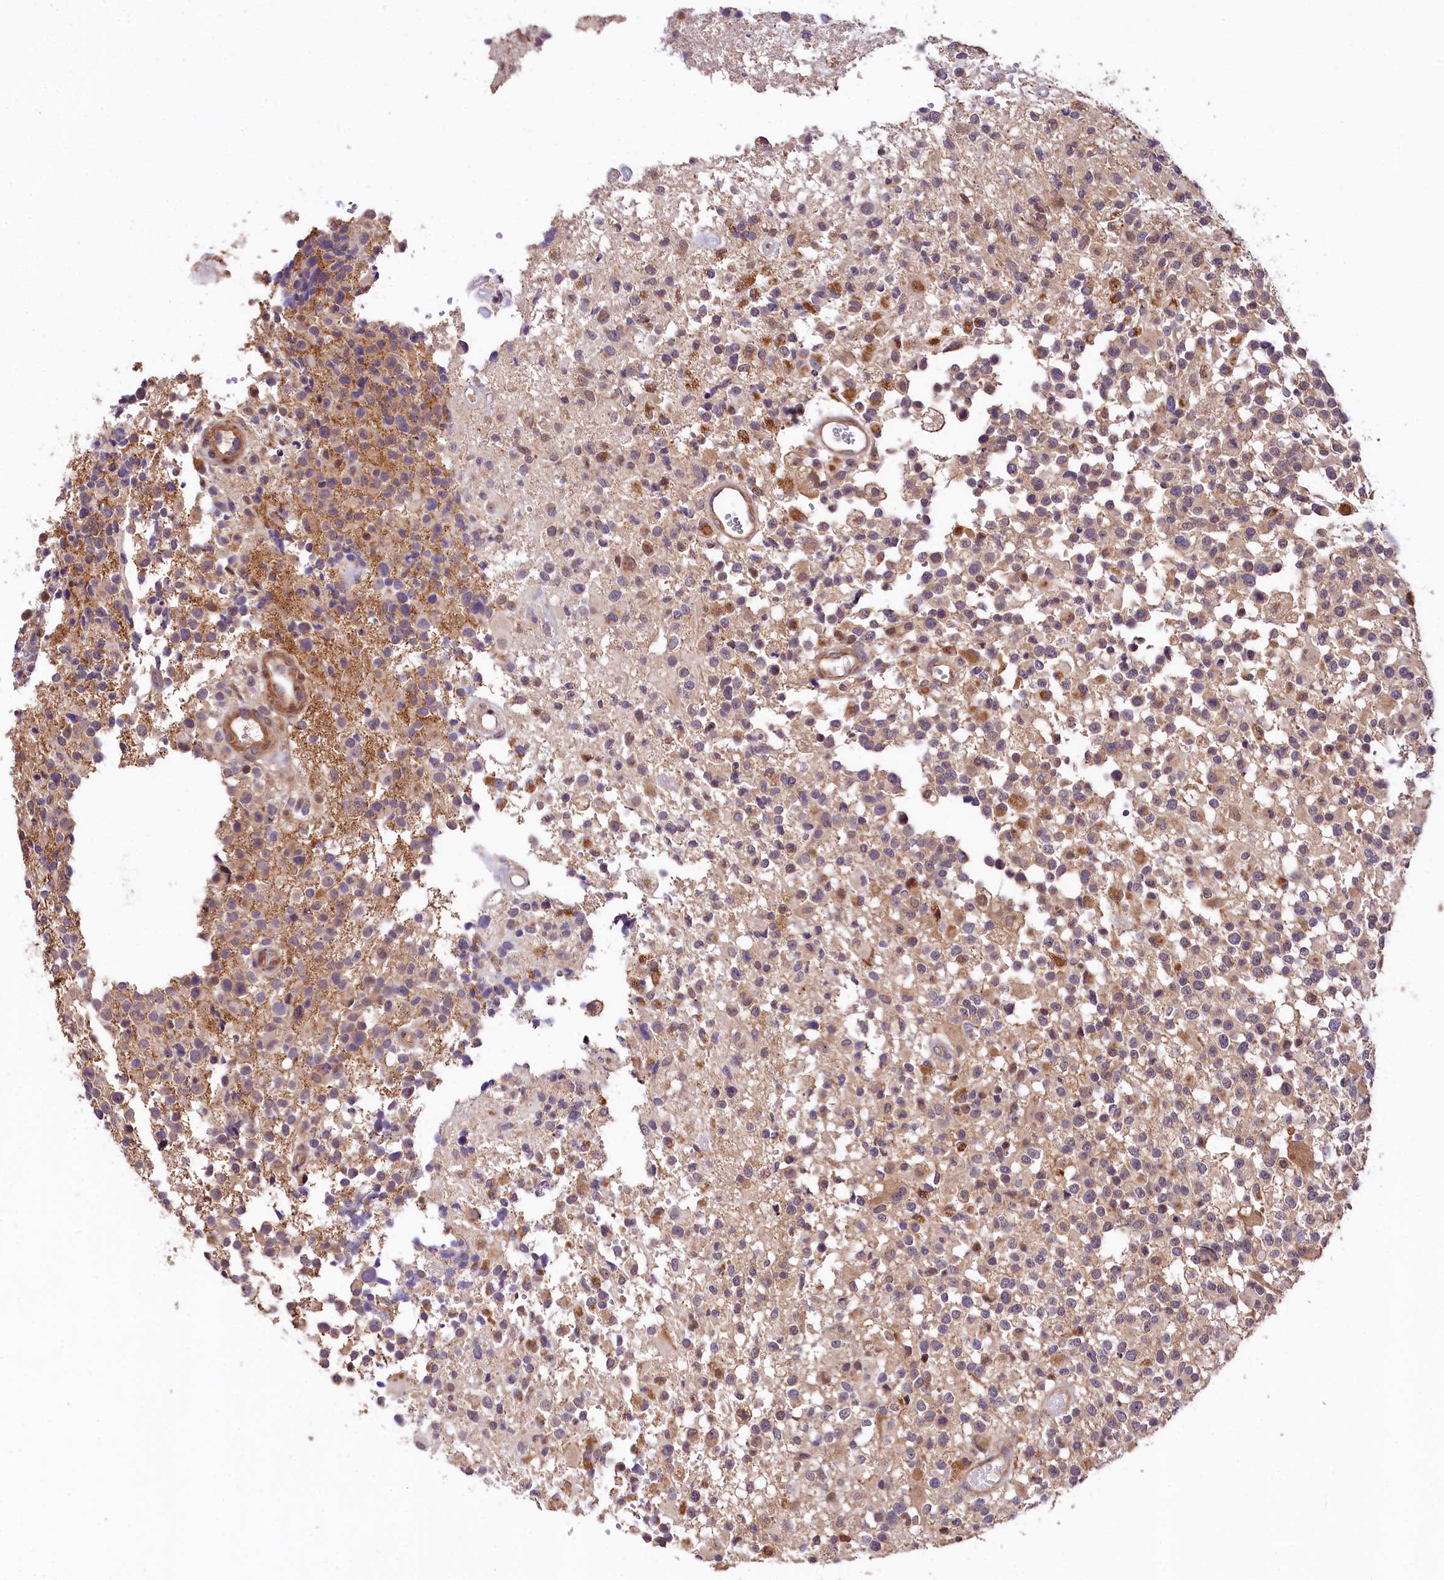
{"staining": {"intensity": "negative", "quantity": "none", "location": "none"}, "tissue": "glioma", "cell_type": "Tumor cells", "image_type": "cancer", "snomed": [{"axis": "morphology", "description": "Glioma, malignant, High grade"}, {"axis": "morphology", "description": "Glioblastoma, NOS"}, {"axis": "topography", "description": "Brain"}], "caption": "IHC histopathology image of neoplastic tissue: glioma stained with DAB shows no significant protein expression in tumor cells.", "gene": "CHORDC1", "patient": {"sex": "male", "age": 60}}